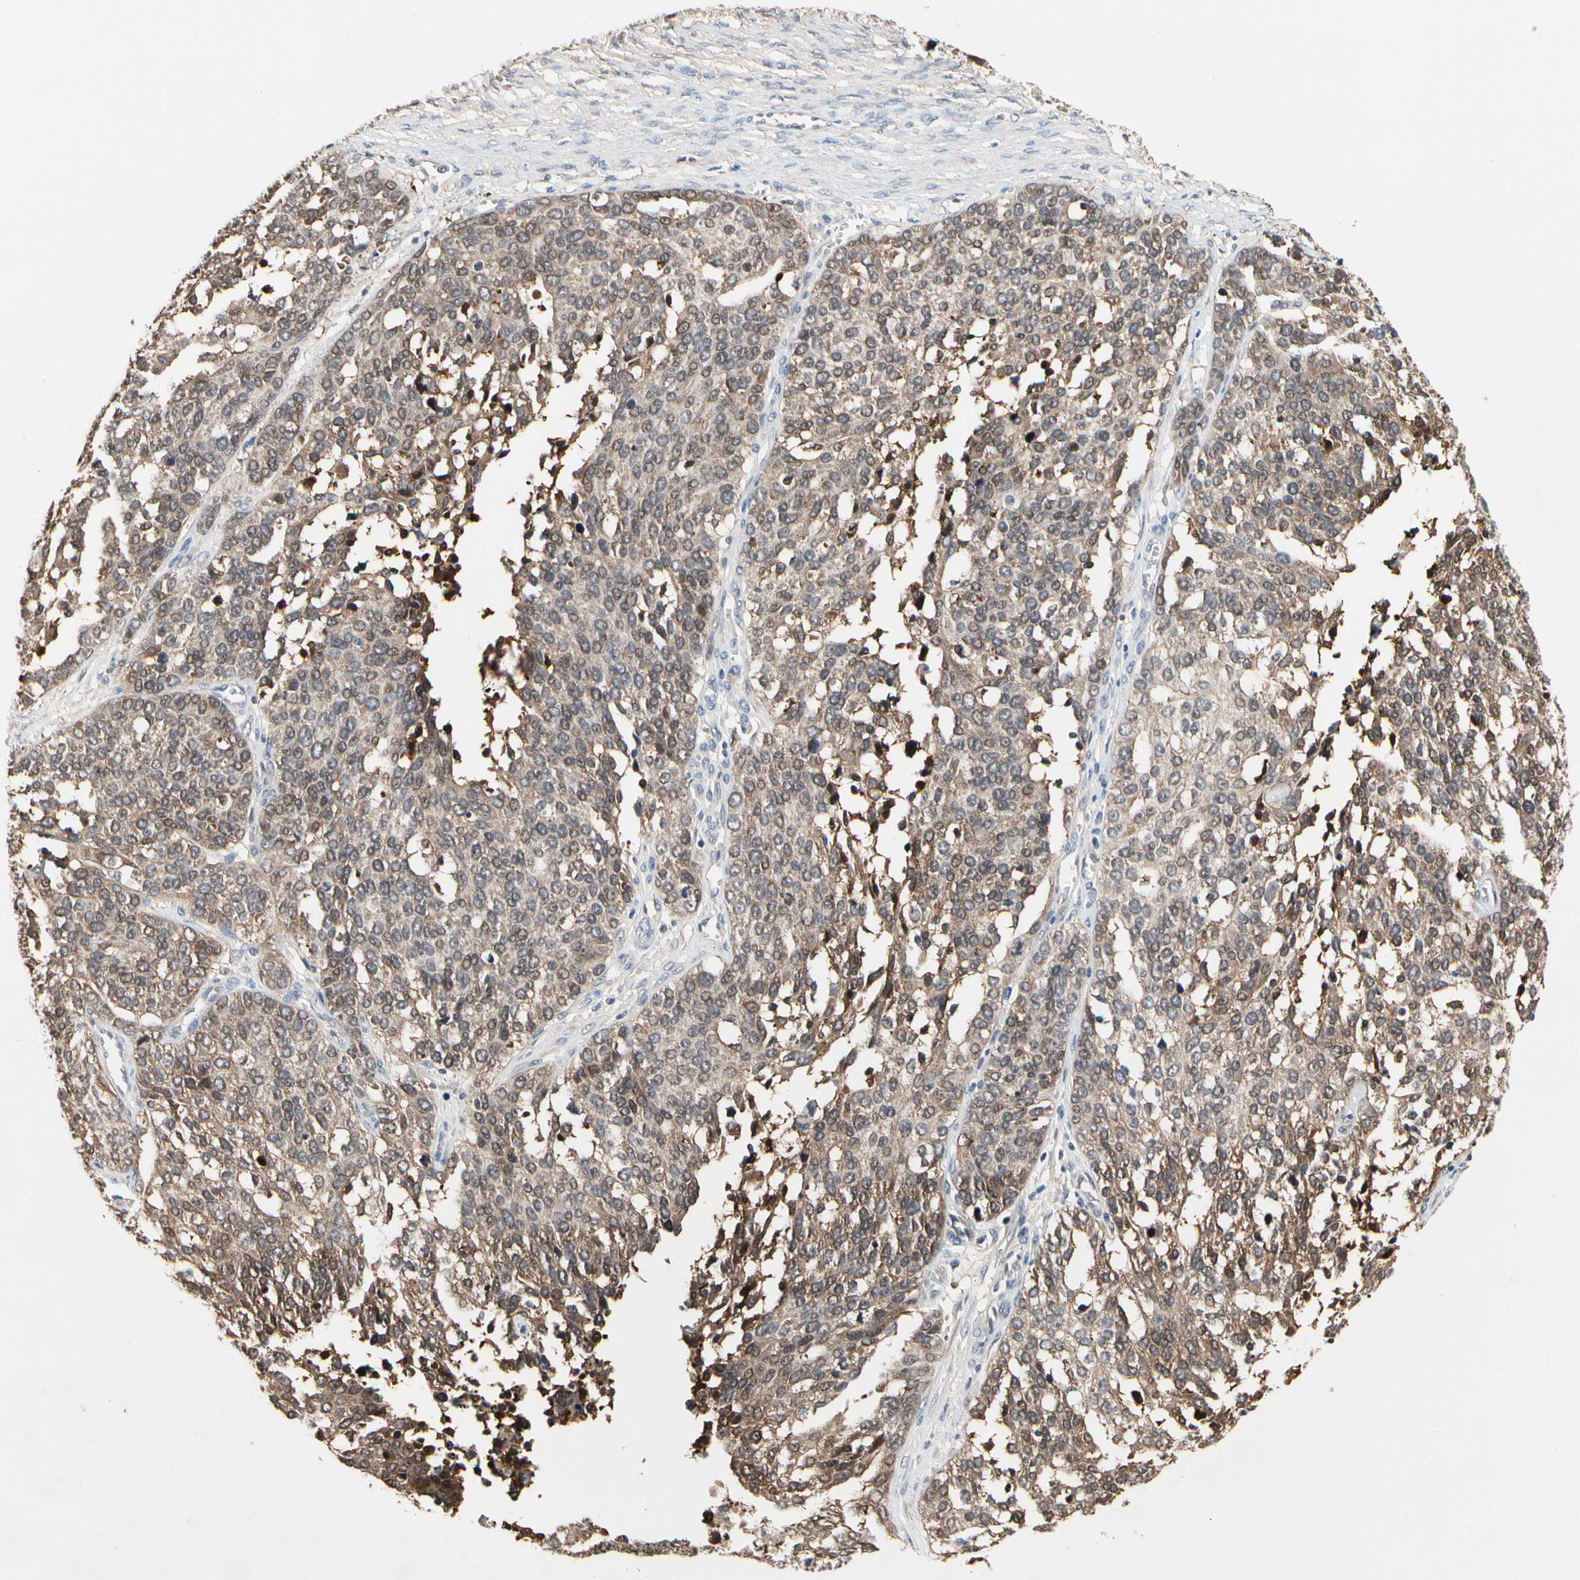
{"staining": {"intensity": "moderate", "quantity": ">75%", "location": "cytoplasmic/membranous,nuclear"}, "tissue": "ovarian cancer", "cell_type": "Tumor cells", "image_type": "cancer", "snomed": [{"axis": "morphology", "description": "Cystadenocarcinoma, serous, NOS"}, {"axis": "topography", "description": "Ovary"}], "caption": "Immunohistochemical staining of ovarian cancer (serous cystadenocarcinoma) exhibits medium levels of moderate cytoplasmic/membranous and nuclear staining in approximately >75% of tumor cells. (DAB (3,3'-diaminobenzidine) IHC with brightfield microscopy, high magnification).", "gene": "PRDX6", "patient": {"sex": "female", "age": 44}}